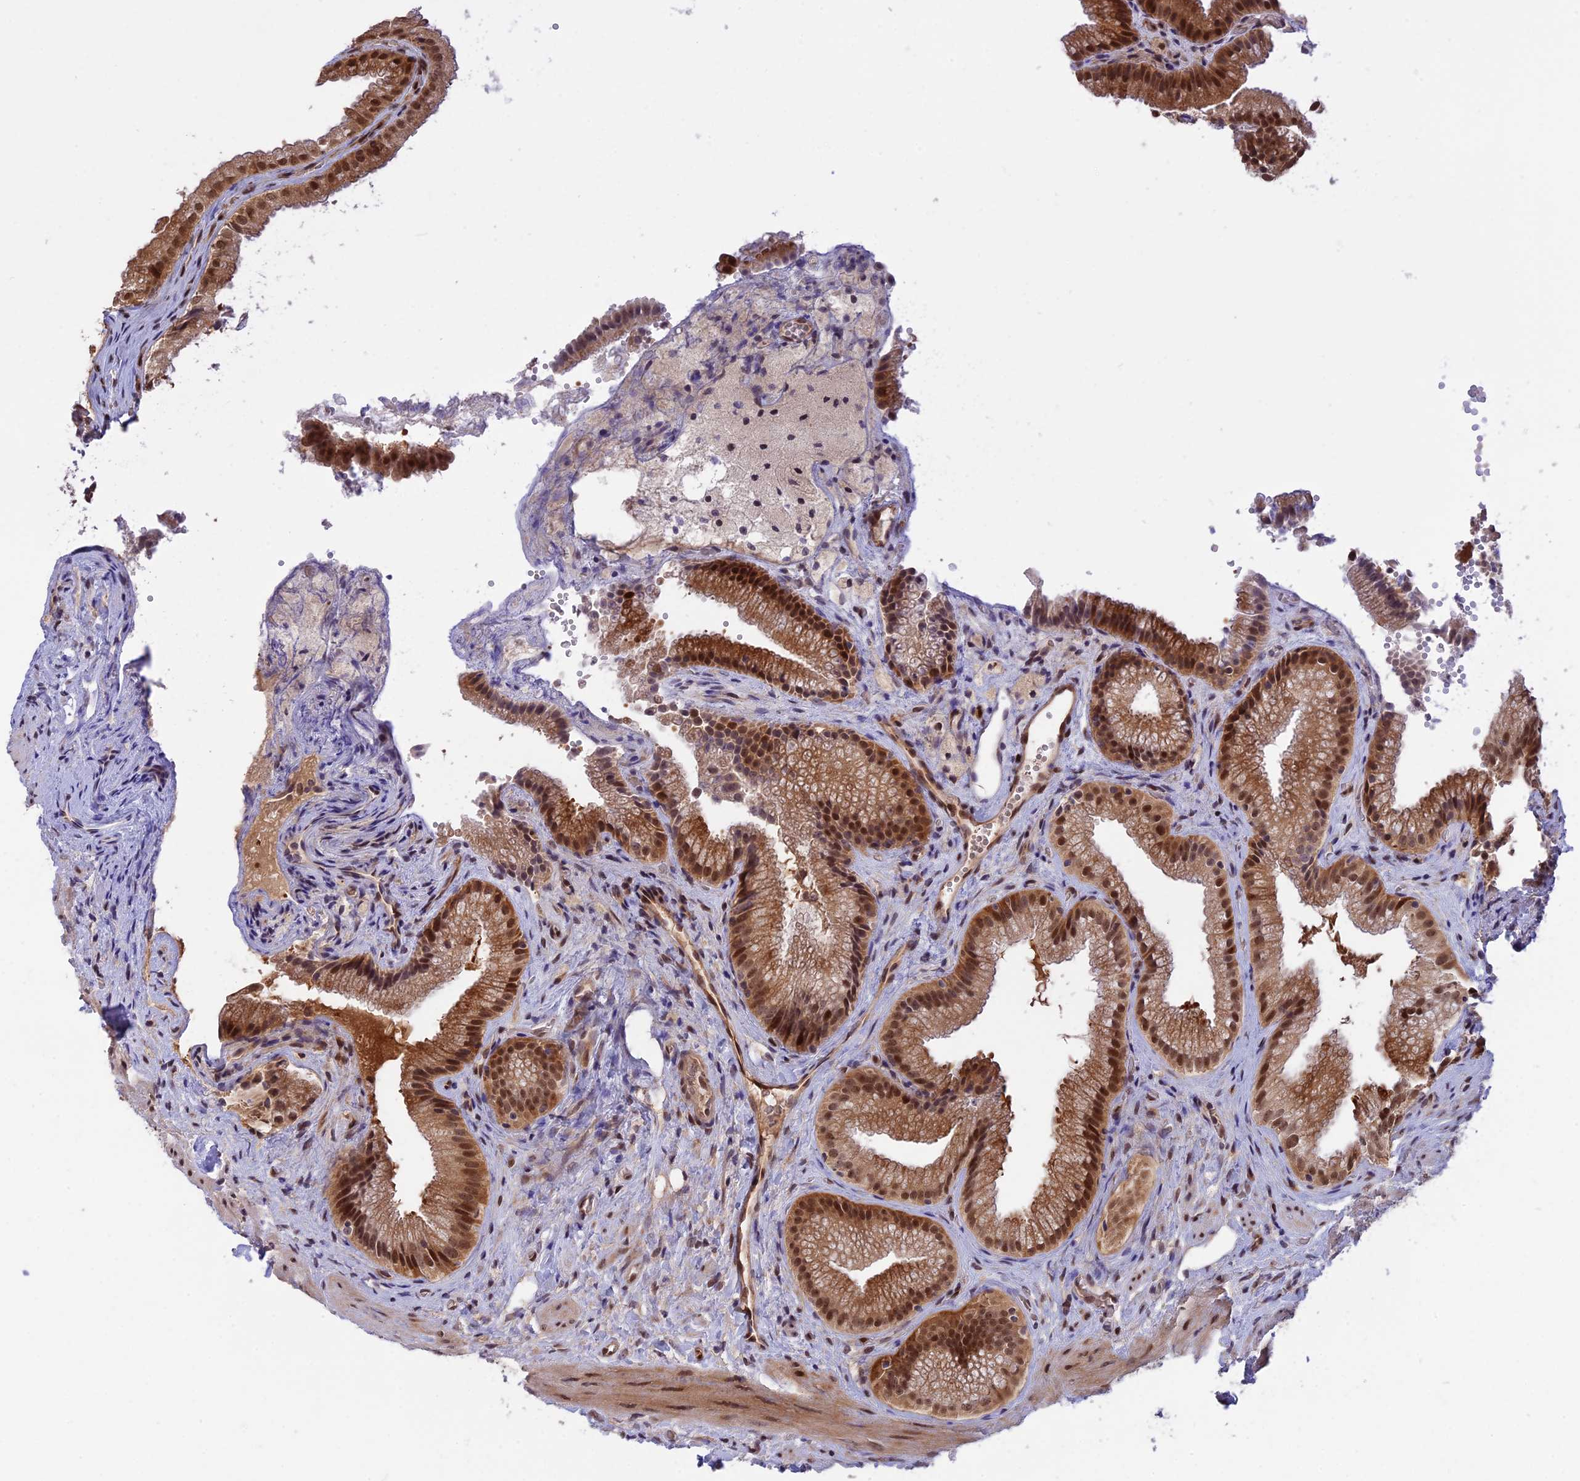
{"staining": {"intensity": "strong", "quantity": ">75%", "location": "cytoplasmic/membranous,nuclear"}, "tissue": "gallbladder", "cell_type": "Glandular cells", "image_type": "normal", "snomed": [{"axis": "morphology", "description": "Normal tissue, NOS"}, {"axis": "morphology", "description": "Inflammation, NOS"}, {"axis": "topography", "description": "Gallbladder"}], "caption": "This image shows normal gallbladder stained with immunohistochemistry to label a protein in brown. The cytoplasmic/membranous,nuclear of glandular cells show strong positivity for the protein. Nuclei are counter-stained blue.", "gene": "ZNF428", "patient": {"sex": "male", "age": 51}}